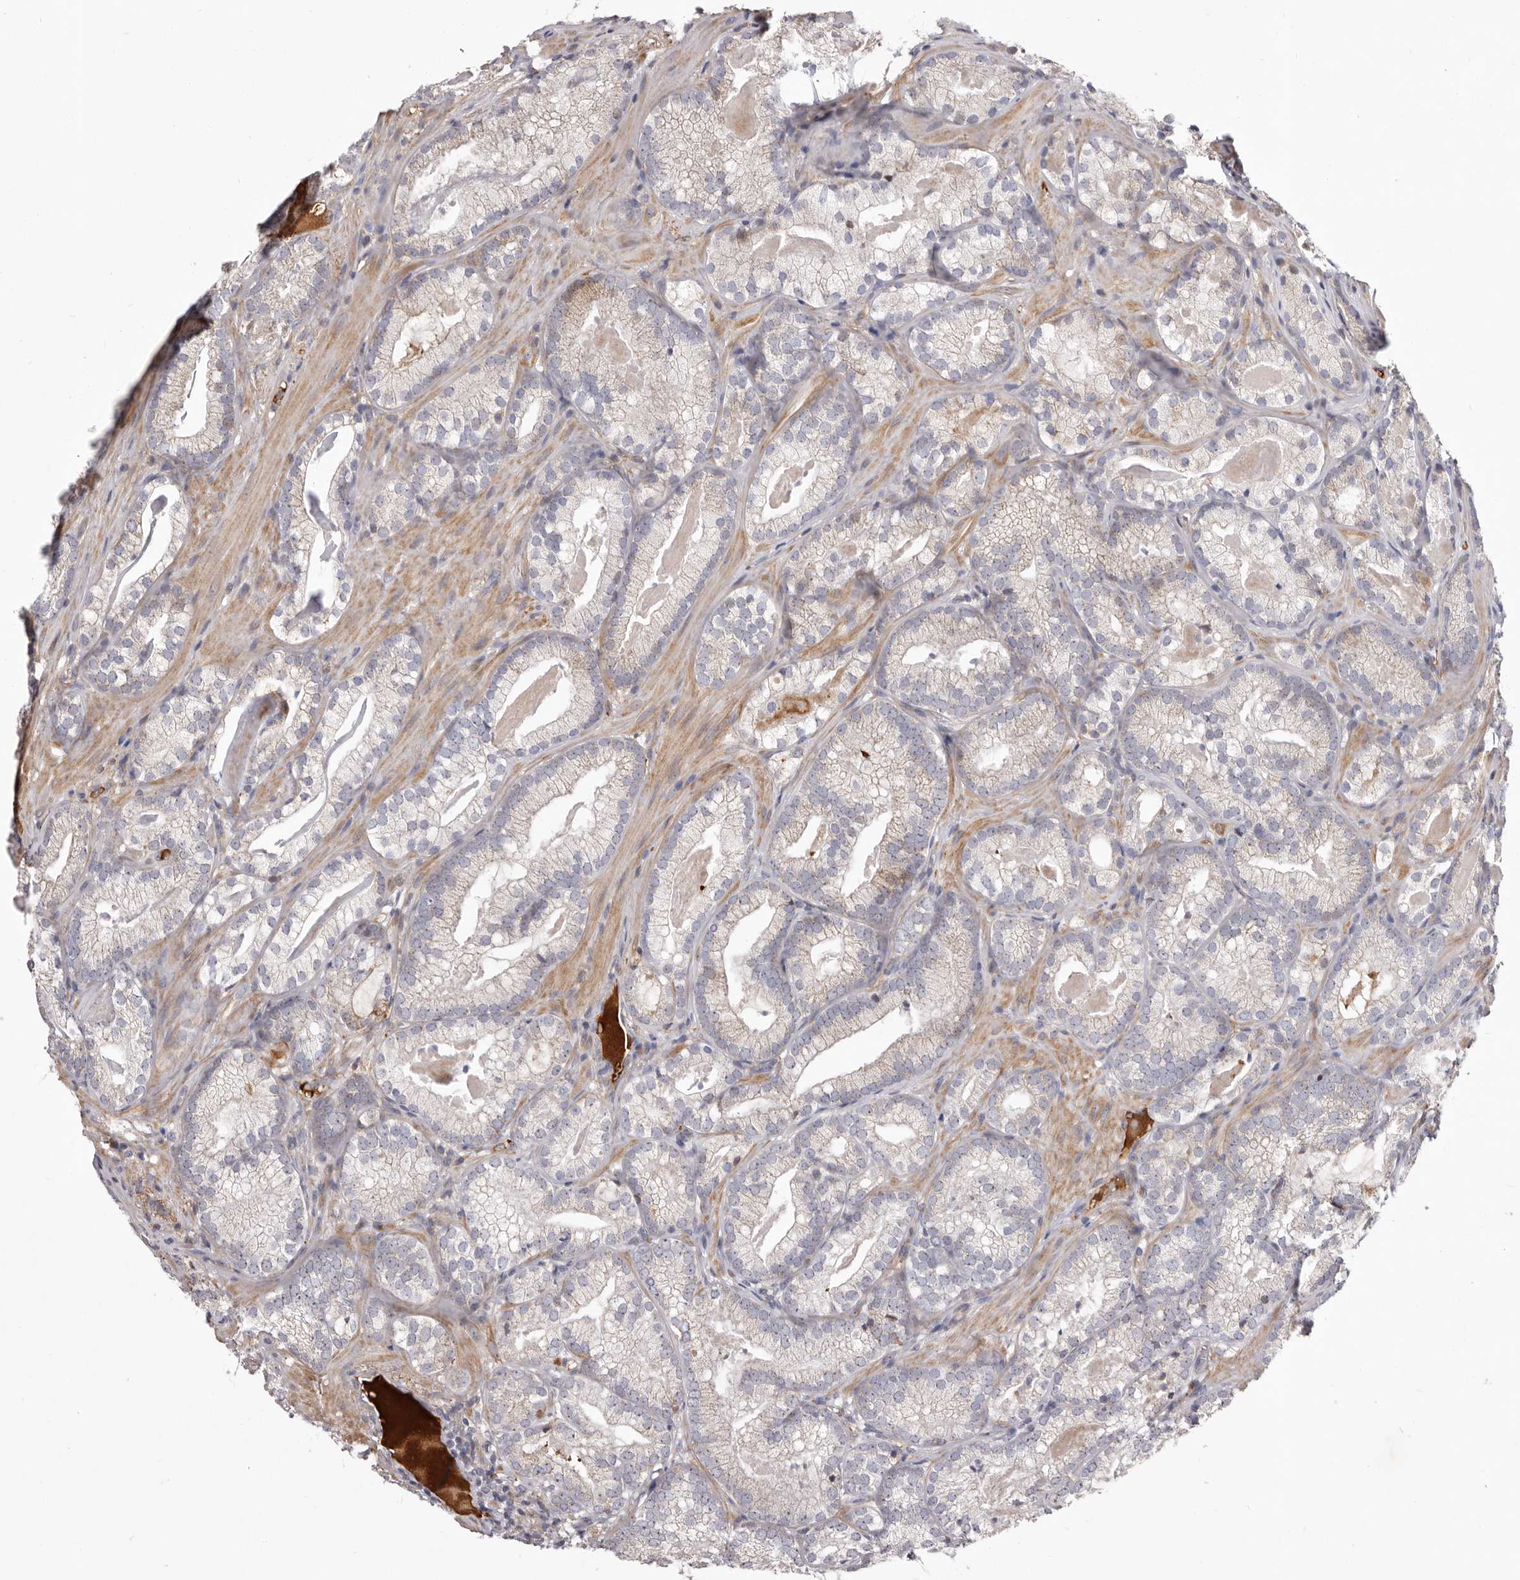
{"staining": {"intensity": "negative", "quantity": "none", "location": "none"}, "tissue": "prostate cancer", "cell_type": "Tumor cells", "image_type": "cancer", "snomed": [{"axis": "morphology", "description": "Adenocarcinoma, Low grade"}, {"axis": "topography", "description": "Prostate"}], "caption": "Image shows no significant protein staining in tumor cells of low-grade adenocarcinoma (prostate).", "gene": "NUBPL", "patient": {"sex": "male", "age": 72}}